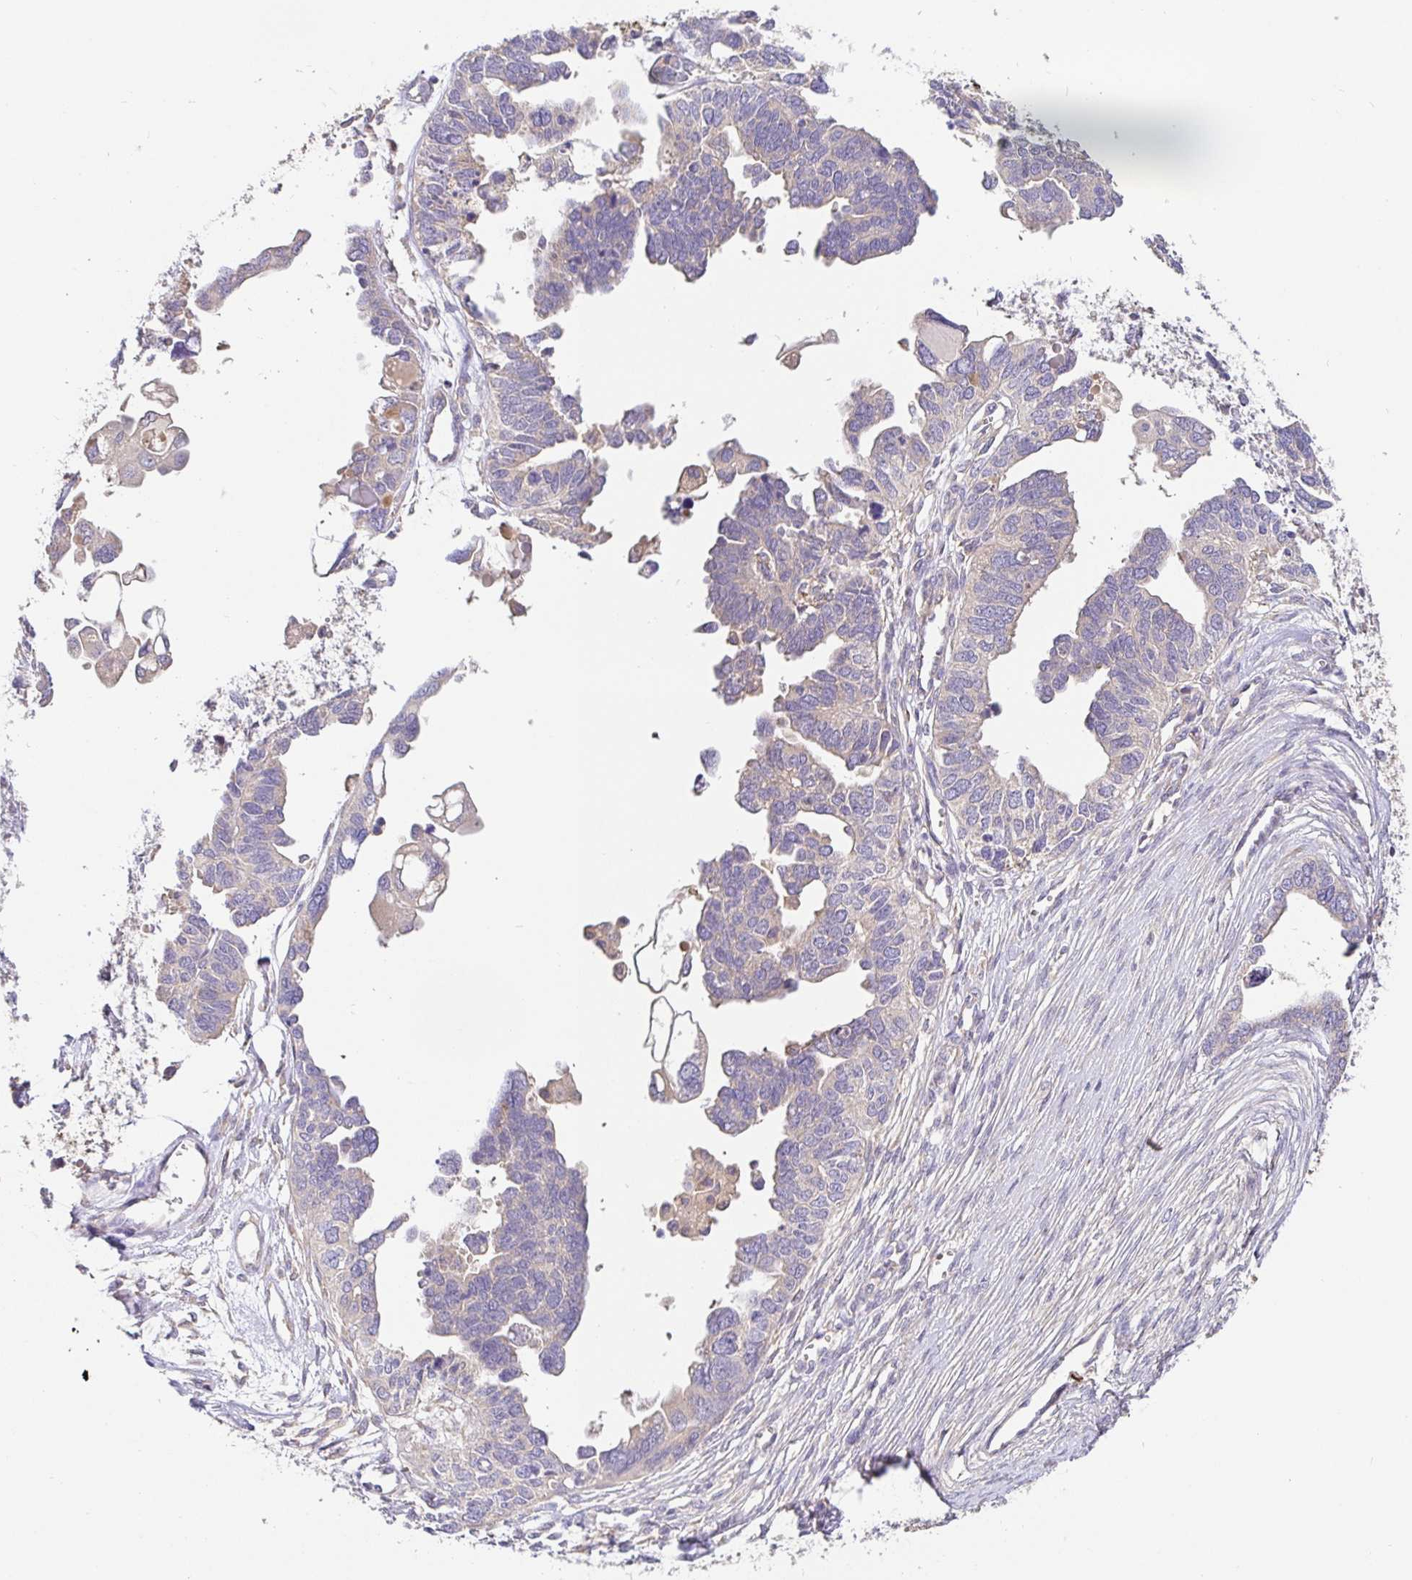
{"staining": {"intensity": "negative", "quantity": "none", "location": "none"}, "tissue": "ovarian cancer", "cell_type": "Tumor cells", "image_type": "cancer", "snomed": [{"axis": "morphology", "description": "Cystadenocarcinoma, serous, NOS"}, {"axis": "topography", "description": "Ovary"}], "caption": "Immunohistochemical staining of human ovarian cancer displays no significant positivity in tumor cells. Brightfield microscopy of immunohistochemistry (IHC) stained with DAB (brown) and hematoxylin (blue), captured at high magnification.", "gene": "HAGH", "patient": {"sex": "female", "age": 51}}